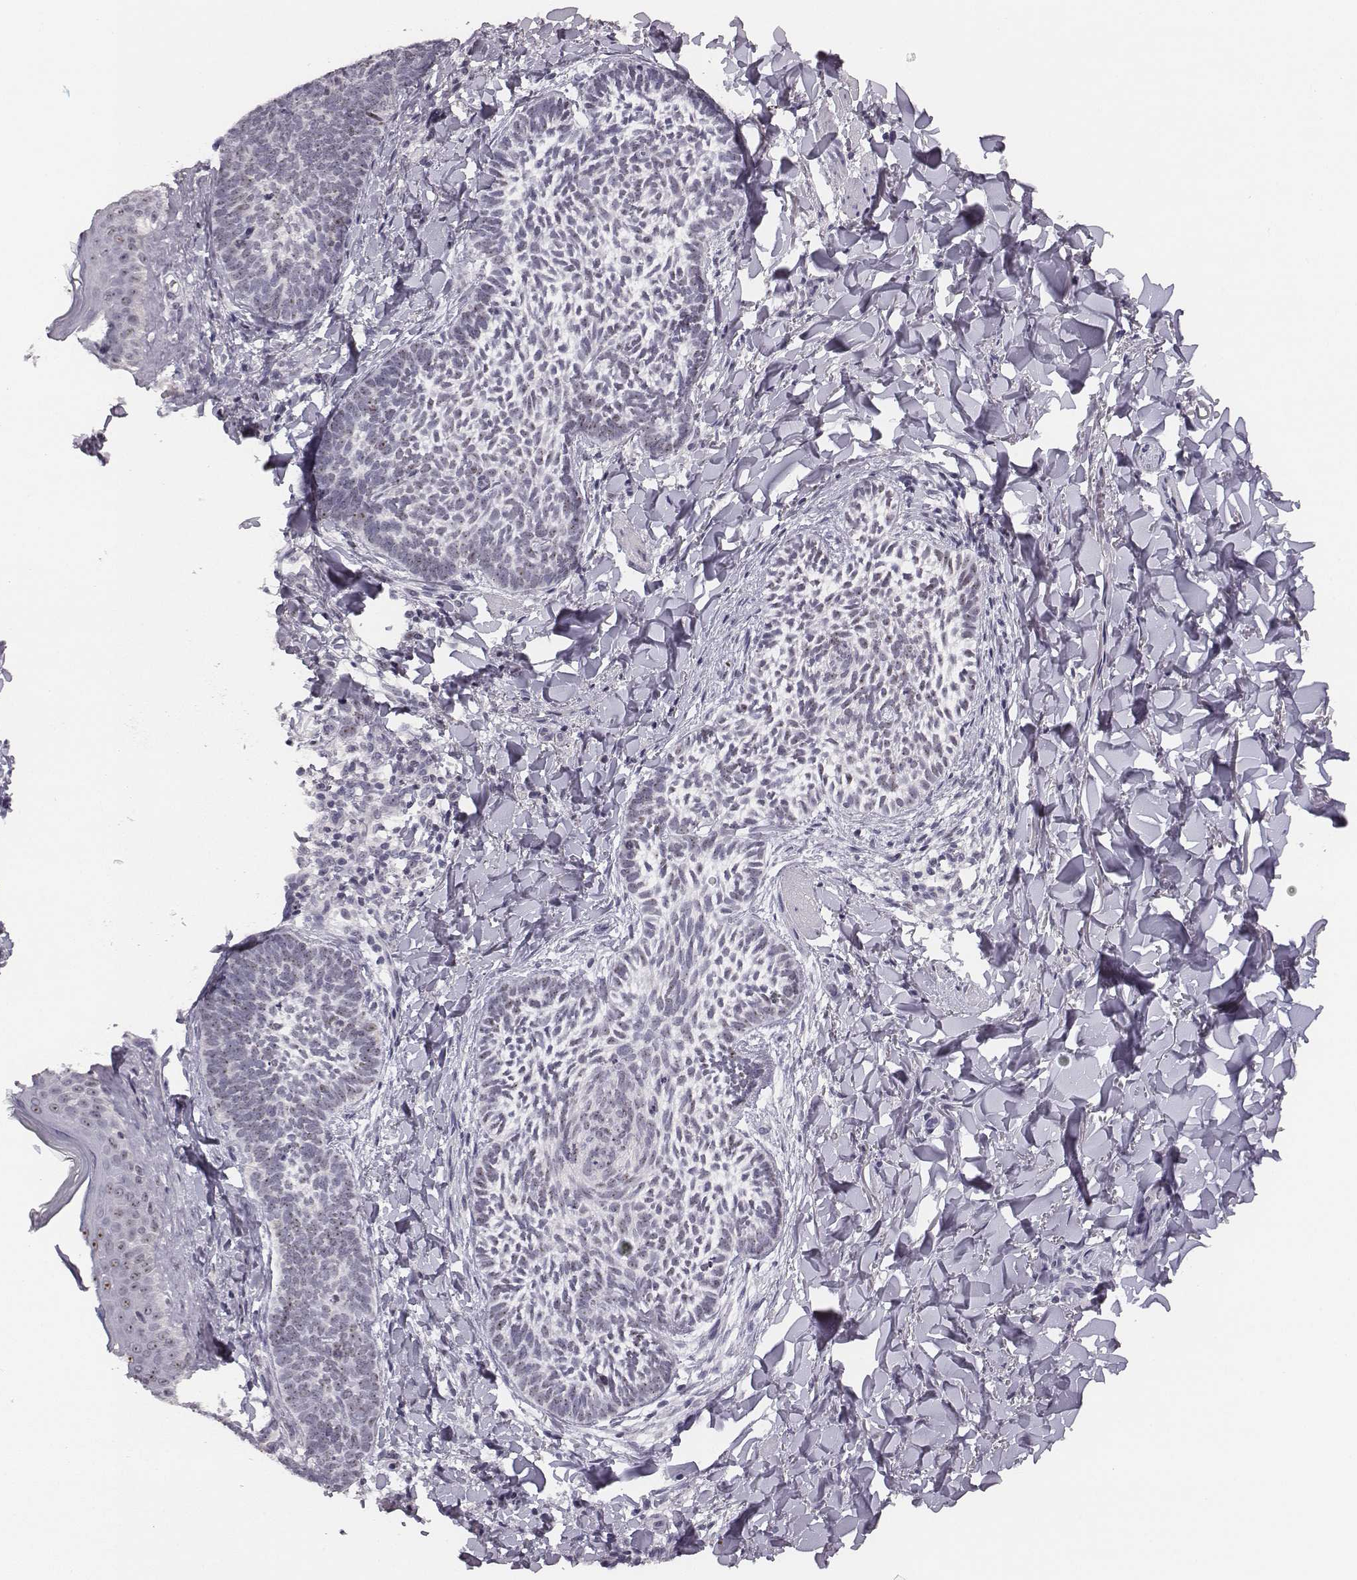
{"staining": {"intensity": "negative", "quantity": "none", "location": "none"}, "tissue": "skin cancer", "cell_type": "Tumor cells", "image_type": "cancer", "snomed": [{"axis": "morphology", "description": "Normal tissue, NOS"}, {"axis": "morphology", "description": "Basal cell carcinoma"}, {"axis": "topography", "description": "Skin"}], "caption": "A photomicrograph of basal cell carcinoma (skin) stained for a protein reveals no brown staining in tumor cells. (DAB (3,3'-diaminobenzidine) IHC visualized using brightfield microscopy, high magnification).", "gene": "NIFK", "patient": {"sex": "male", "age": 46}}